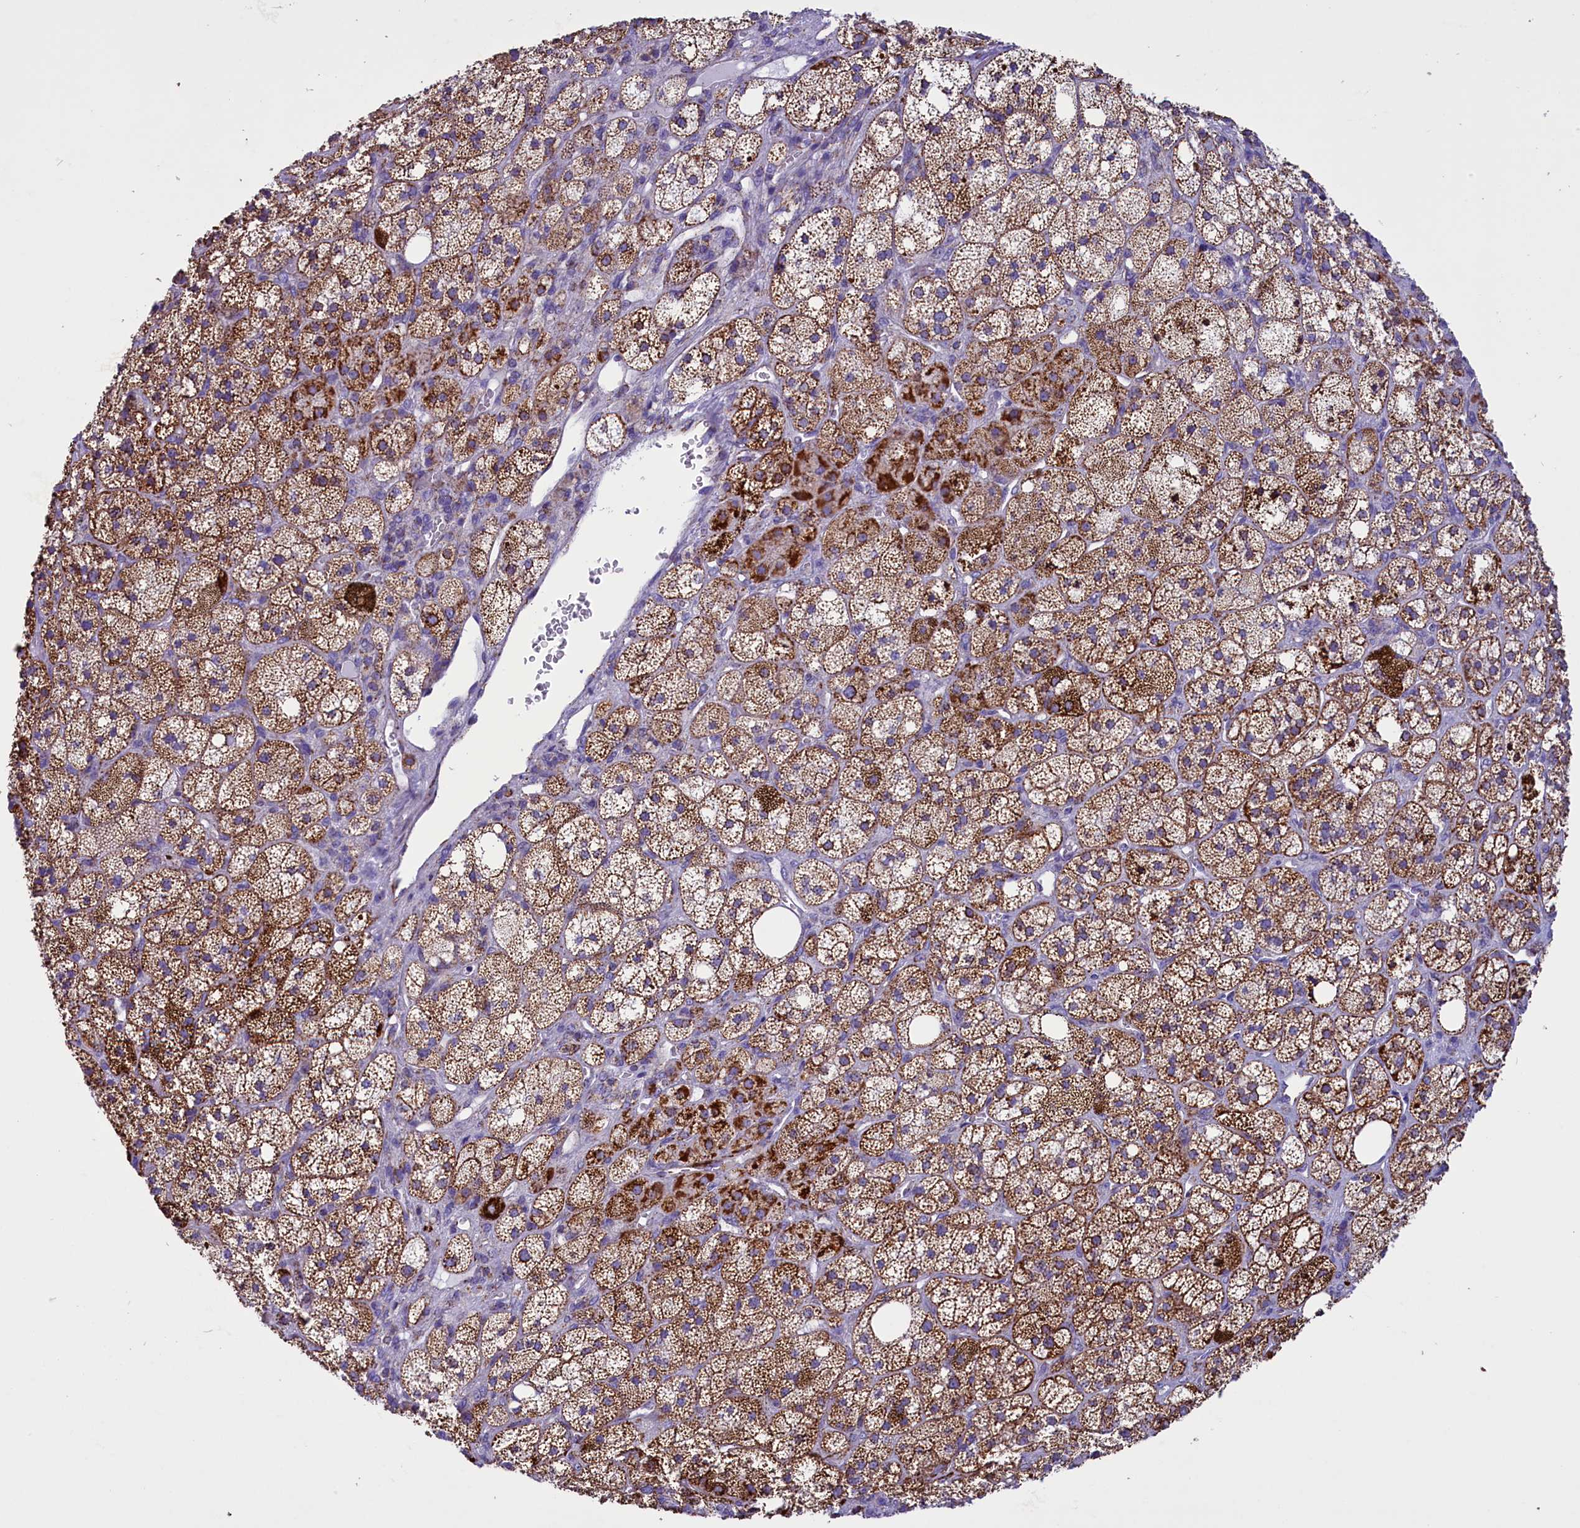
{"staining": {"intensity": "moderate", "quantity": ">75%", "location": "cytoplasmic/membranous"}, "tissue": "adrenal gland", "cell_type": "Glandular cells", "image_type": "normal", "snomed": [{"axis": "morphology", "description": "Normal tissue, NOS"}, {"axis": "topography", "description": "Adrenal gland"}], "caption": "Immunohistochemistry micrograph of unremarkable adrenal gland: human adrenal gland stained using immunohistochemistry (IHC) exhibits medium levels of moderate protein expression localized specifically in the cytoplasmic/membranous of glandular cells, appearing as a cytoplasmic/membranous brown color.", "gene": "ICA1L", "patient": {"sex": "male", "age": 61}}